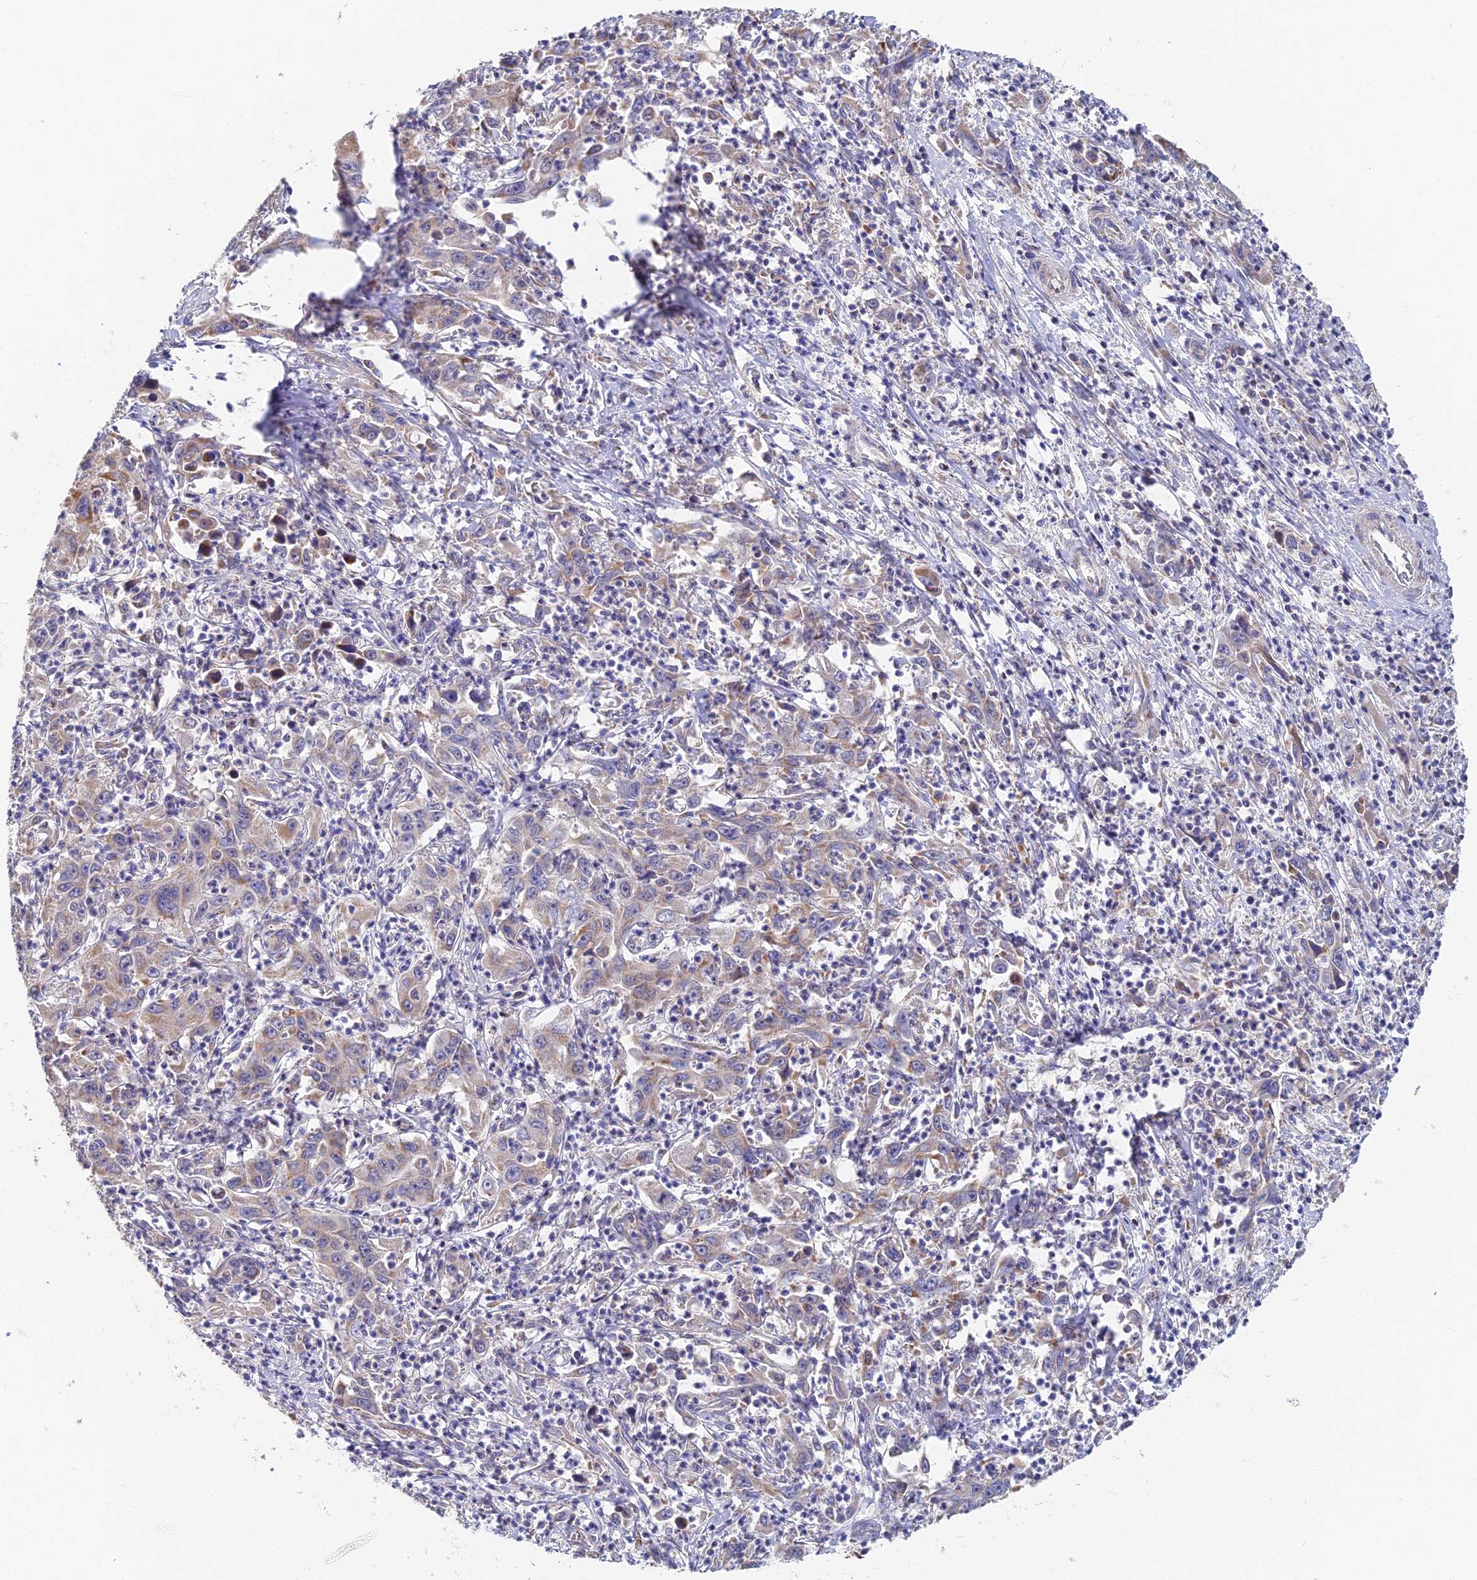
{"staining": {"intensity": "moderate", "quantity": "<25%", "location": "cytoplasmic/membranous"}, "tissue": "liver cancer", "cell_type": "Tumor cells", "image_type": "cancer", "snomed": [{"axis": "morphology", "description": "Carcinoma, Hepatocellular, NOS"}, {"axis": "topography", "description": "Liver"}], "caption": "Liver cancer (hepatocellular carcinoma) stained with a brown dye exhibits moderate cytoplasmic/membranous positive staining in about <25% of tumor cells.", "gene": "ECSIT", "patient": {"sex": "male", "age": 63}}